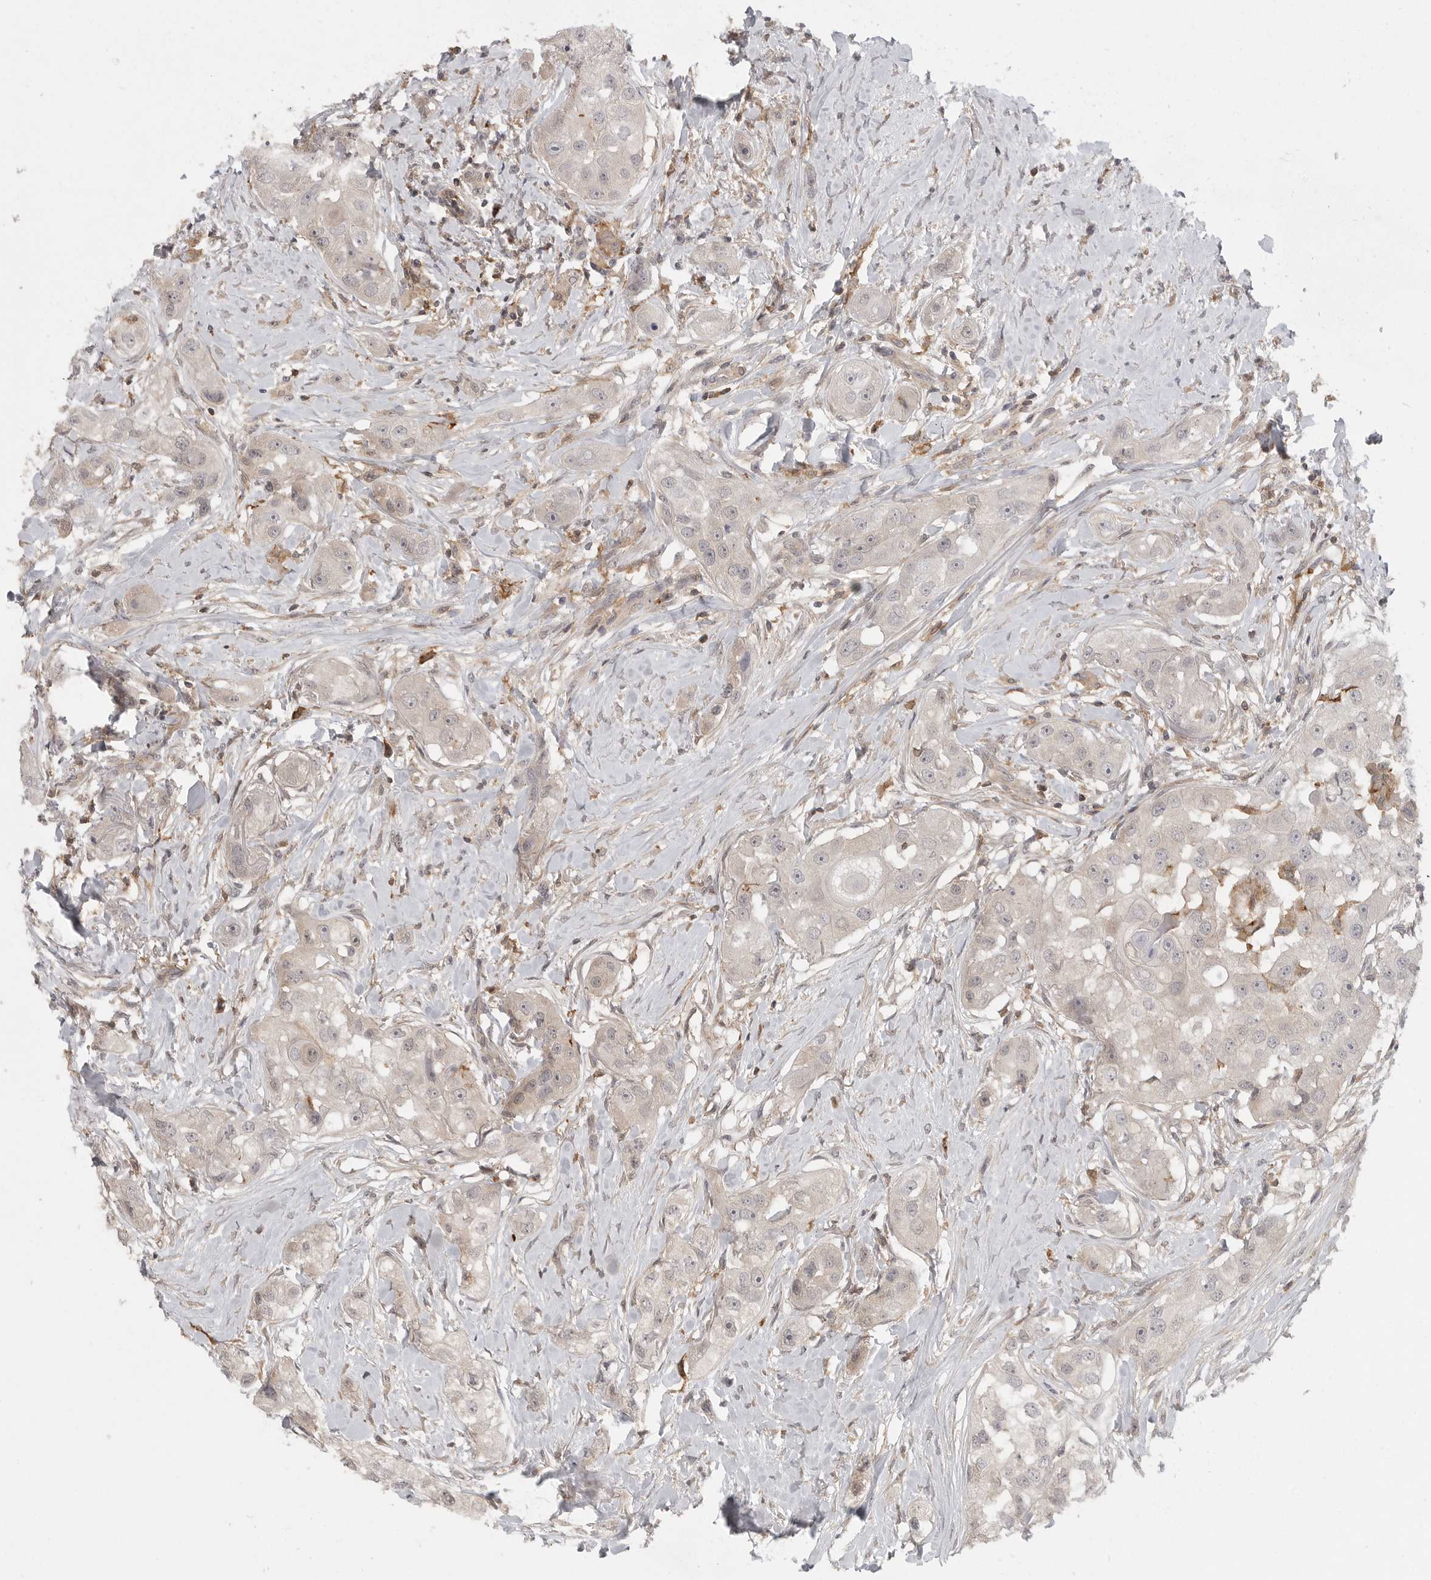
{"staining": {"intensity": "negative", "quantity": "none", "location": "none"}, "tissue": "head and neck cancer", "cell_type": "Tumor cells", "image_type": "cancer", "snomed": [{"axis": "morphology", "description": "Normal tissue, NOS"}, {"axis": "morphology", "description": "Squamous cell carcinoma, NOS"}, {"axis": "topography", "description": "Skeletal muscle"}, {"axis": "topography", "description": "Head-Neck"}], "caption": "The micrograph reveals no staining of tumor cells in head and neck cancer (squamous cell carcinoma). (Brightfield microscopy of DAB IHC at high magnification).", "gene": "DBNL", "patient": {"sex": "male", "age": 51}}